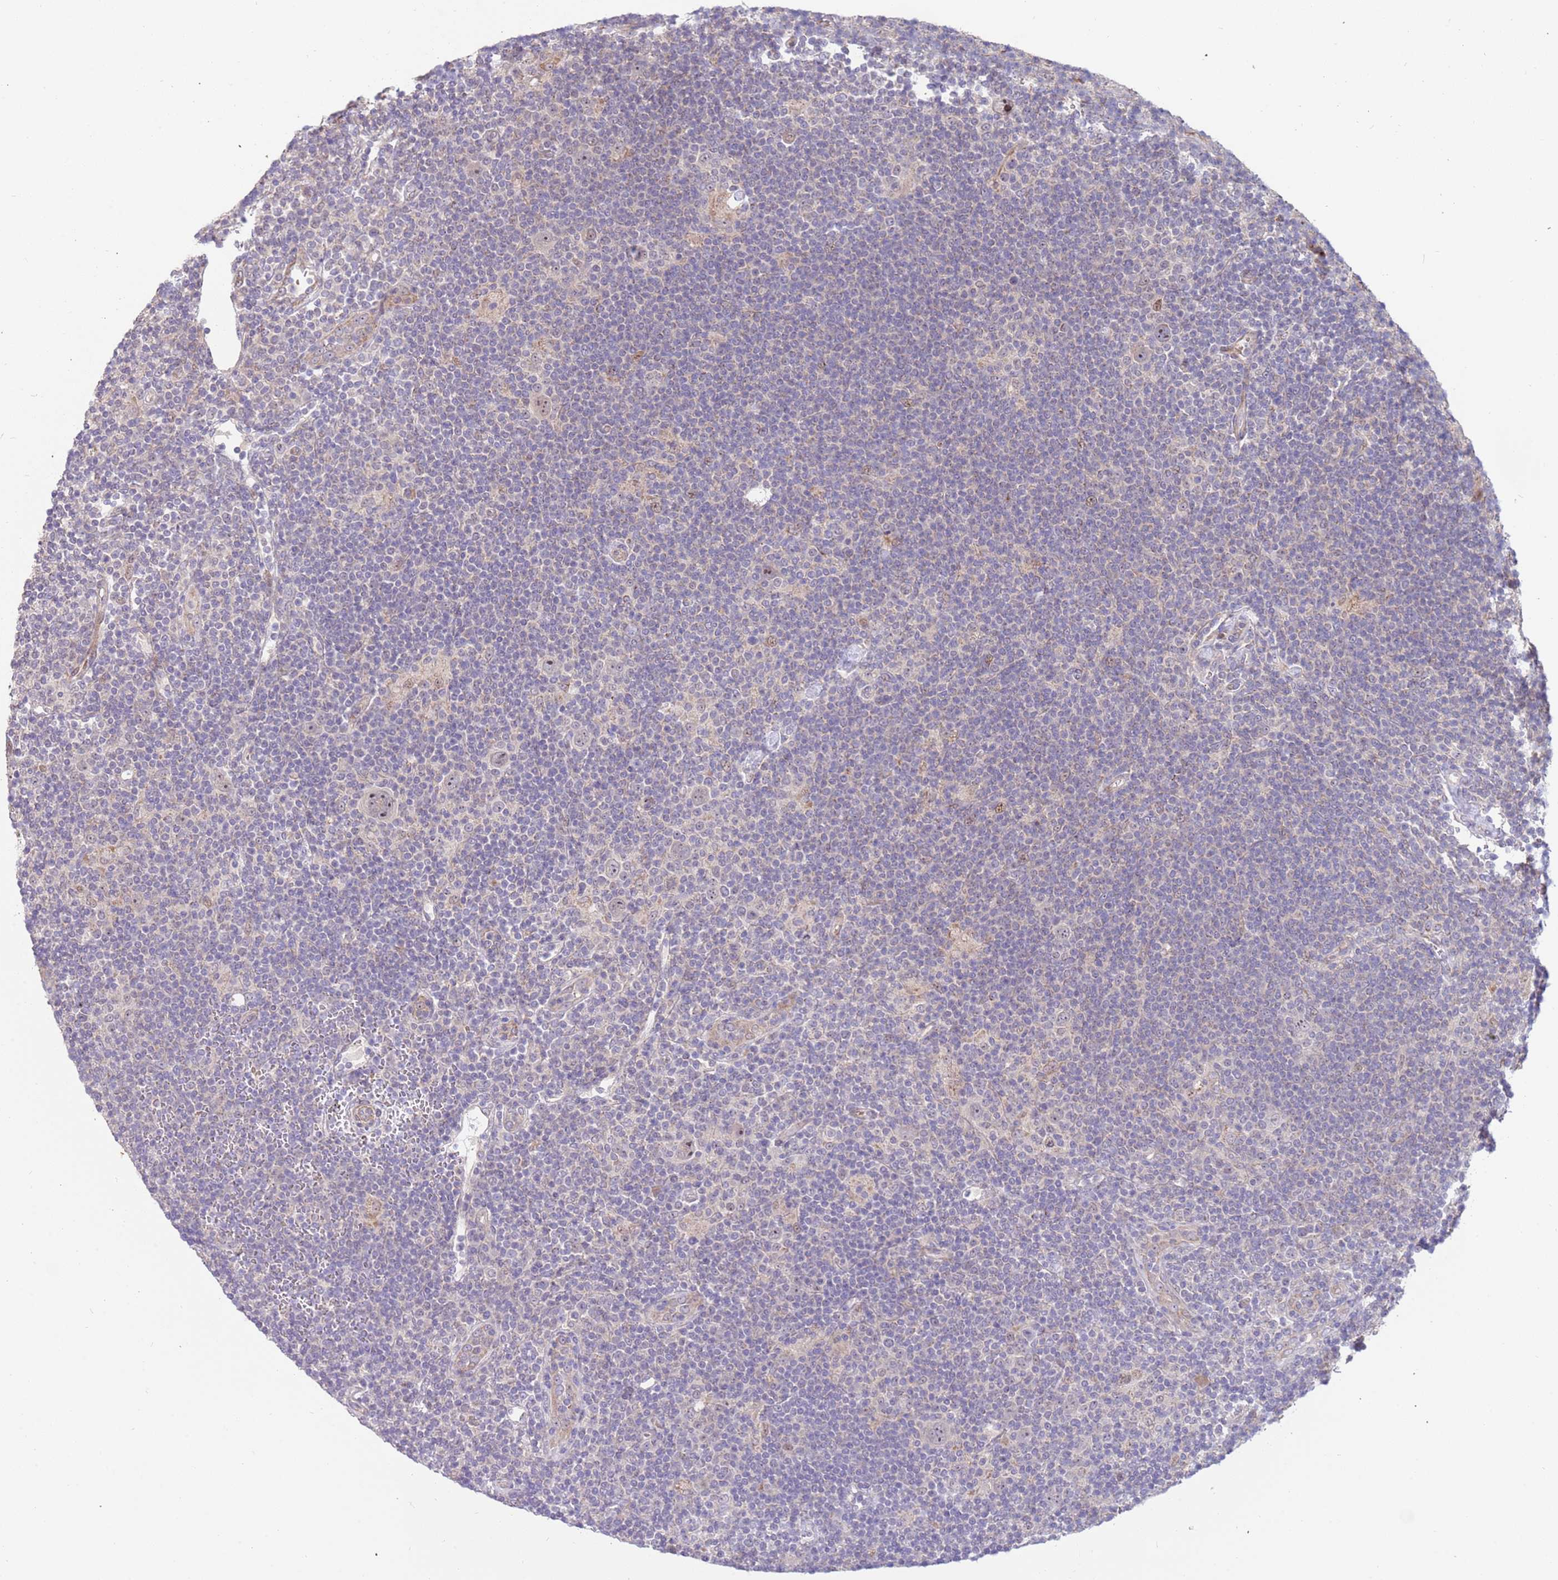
{"staining": {"intensity": "weak", "quantity": "<25%", "location": "nuclear"}, "tissue": "lymphoma", "cell_type": "Tumor cells", "image_type": "cancer", "snomed": [{"axis": "morphology", "description": "Hodgkin's disease, NOS"}, {"axis": "topography", "description": "Lymph node"}], "caption": "The micrograph shows no significant positivity in tumor cells of Hodgkin's disease. (Stains: DAB immunohistochemistry (IHC) with hematoxylin counter stain, Microscopy: brightfield microscopy at high magnification).", "gene": "TRAPPC6B", "patient": {"sex": "female", "age": 57}}